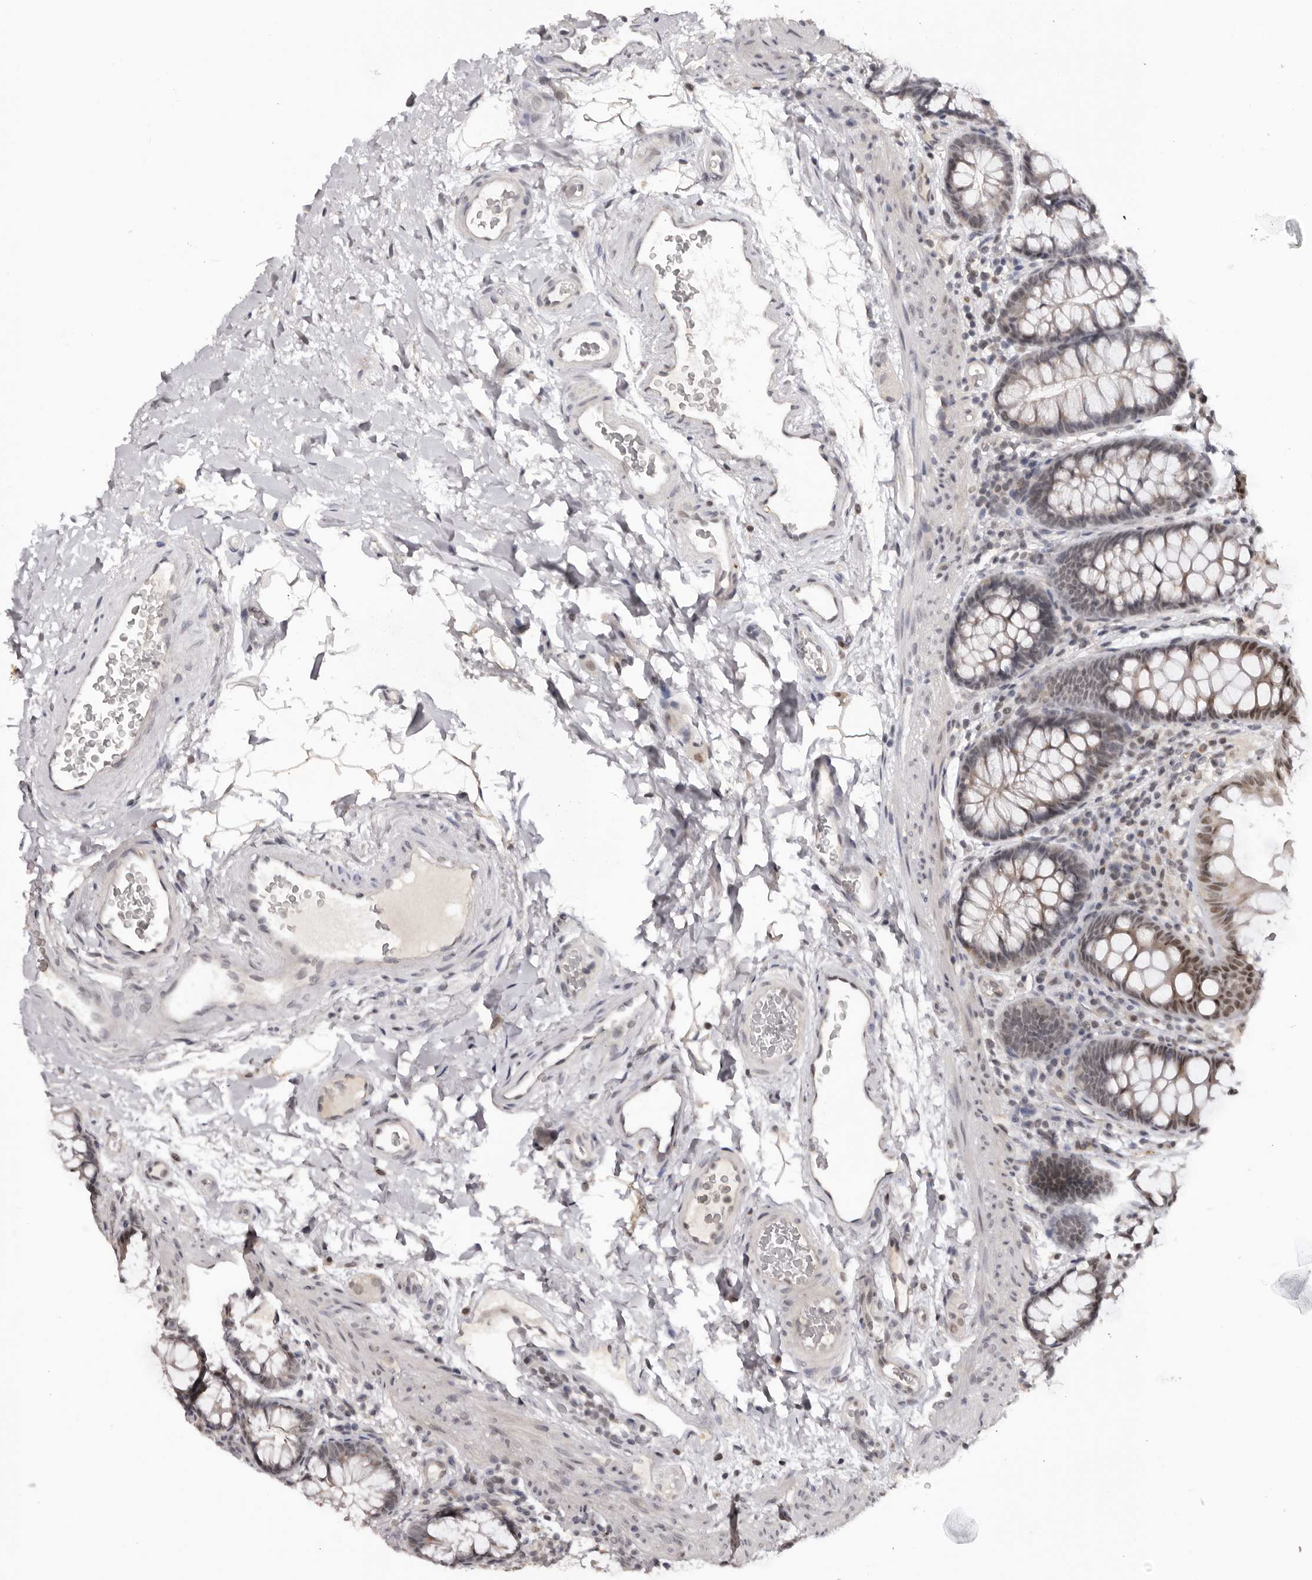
{"staining": {"intensity": "weak", "quantity": "25%-75%", "location": "nuclear"}, "tissue": "colon", "cell_type": "Endothelial cells", "image_type": "normal", "snomed": [{"axis": "morphology", "description": "Normal tissue, NOS"}, {"axis": "topography", "description": "Colon"}], "caption": "The photomicrograph exhibits a brown stain indicating the presence of a protein in the nuclear of endothelial cells in colon. The staining was performed using DAB (3,3'-diaminobenzidine) to visualize the protein expression in brown, while the nuclei were stained in blue with hematoxylin (Magnification: 20x).", "gene": "SRCAP", "patient": {"sex": "female", "age": 62}}